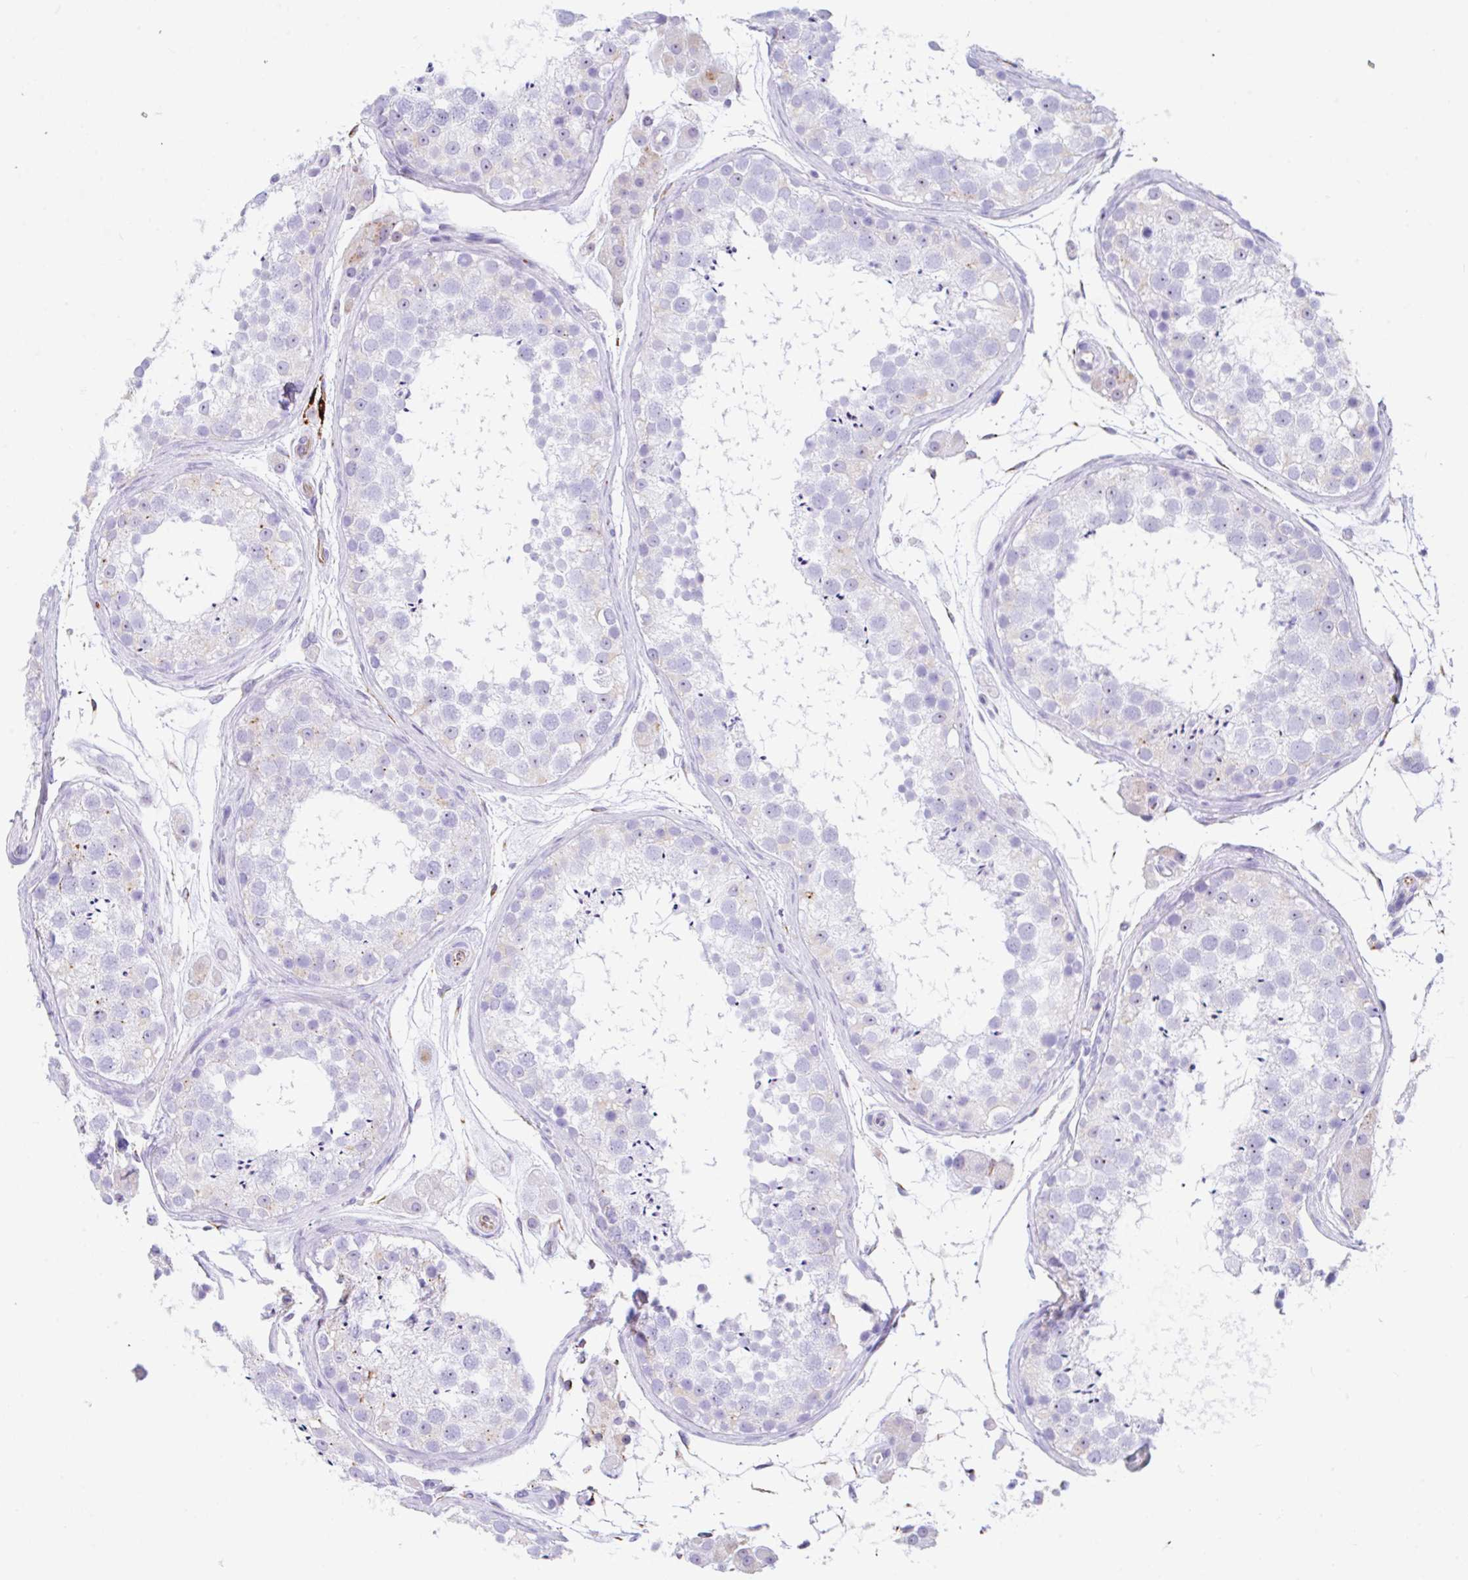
{"staining": {"intensity": "negative", "quantity": "none", "location": "none"}, "tissue": "testis", "cell_type": "Cells in seminiferous ducts", "image_type": "normal", "snomed": [{"axis": "morphology", "description": "Normal tissue, NOS"}, {"axis": "topography", "description": "Testis"}], "caption": "Immunohistochemical staining of benign human testis demonstrates no significant staining in cells in seminiferous ducts.", "gene": "NDUFAF8", "patient": {"sex": "male", "age": 41}}